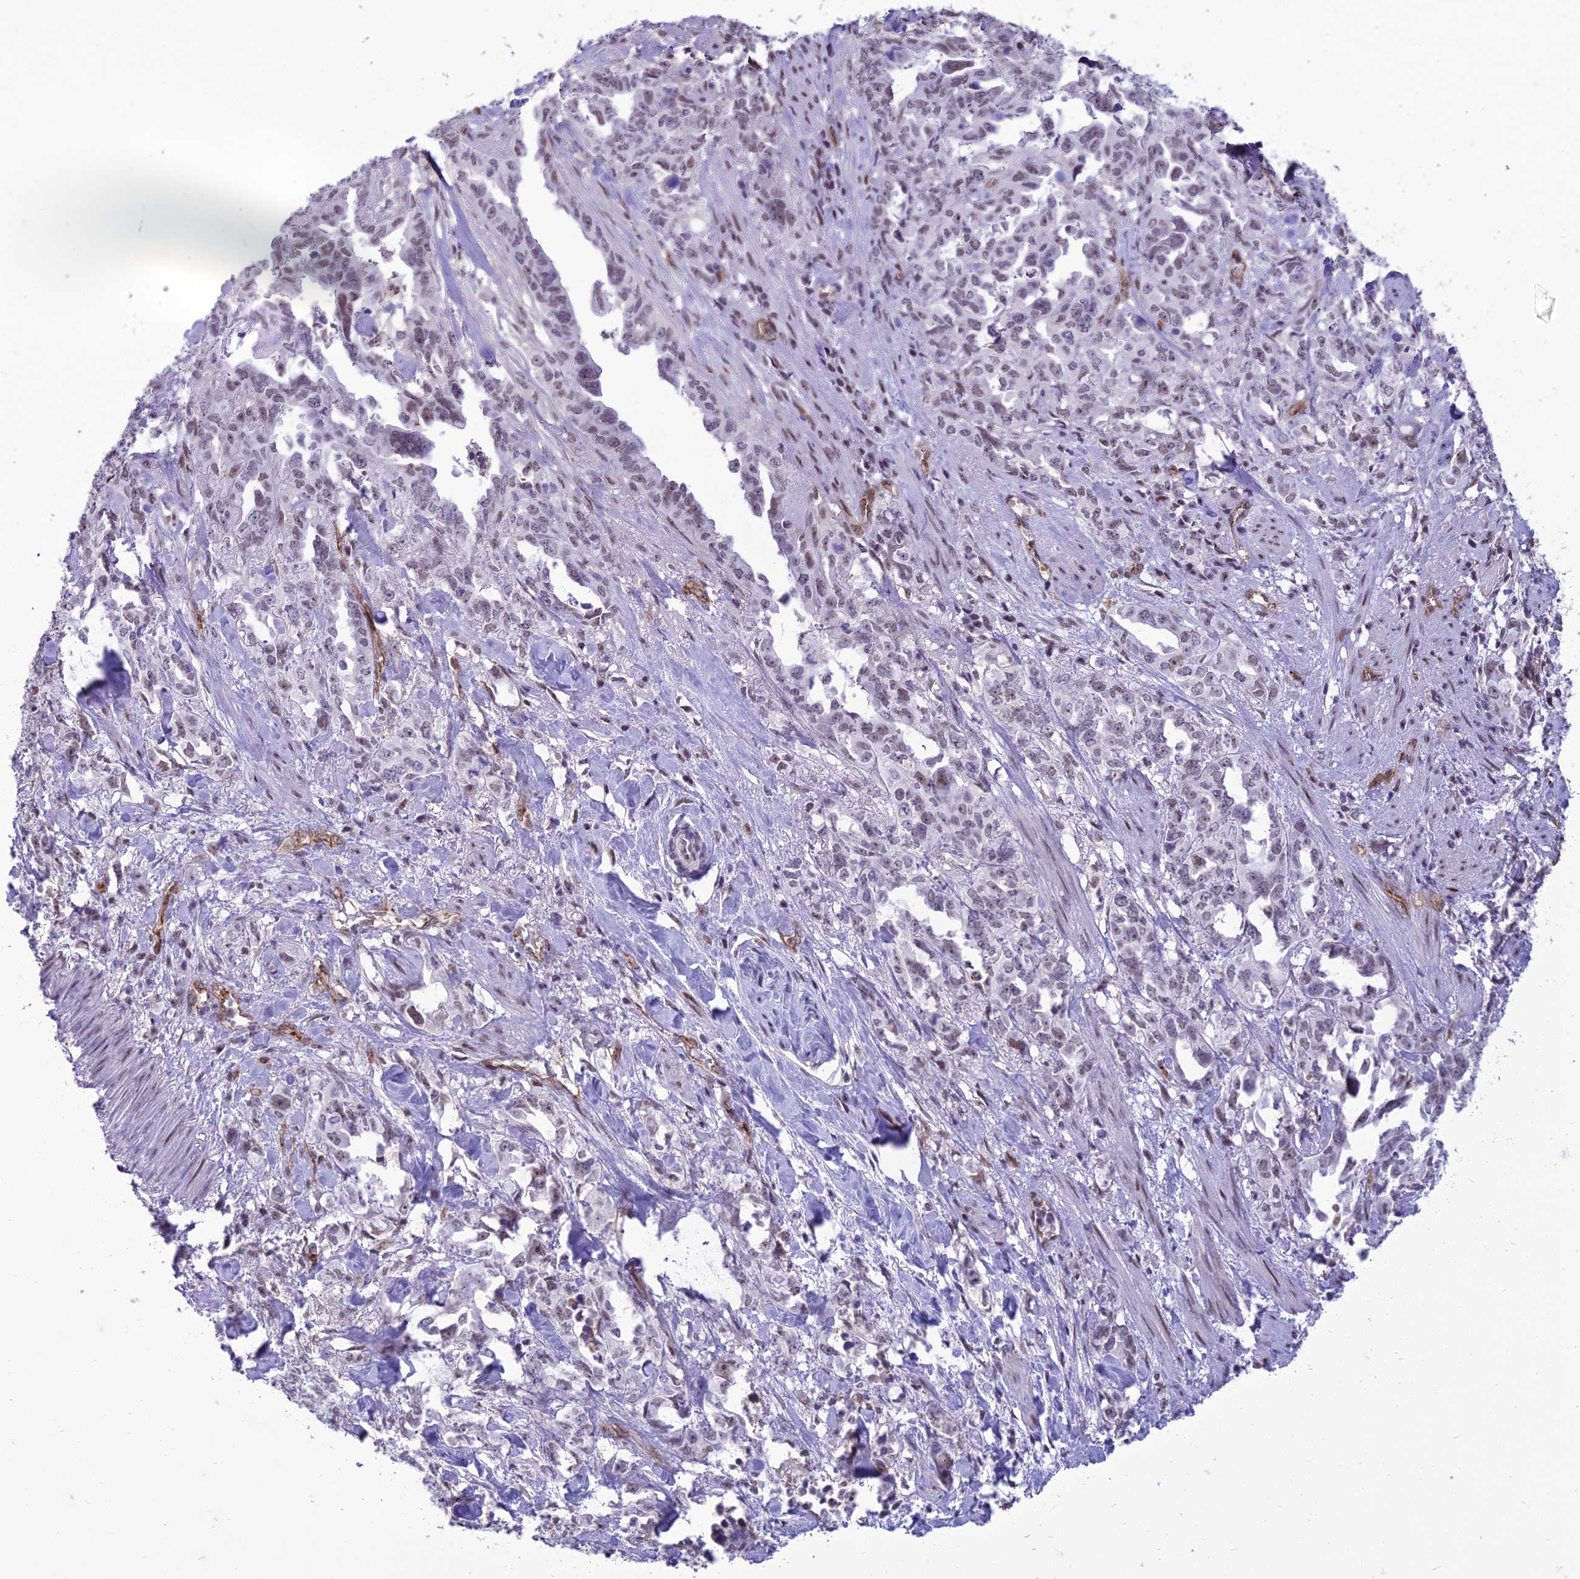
{"staining": {"intensity": "weak", "quantity": "25%-75%", "location": "nuclear"}, "tissue": "endometrial cancer", "cell_type": "Tumor cells", "image_type": "cancer", "snomed": [{"axis": "morphology", "description": "Adenocarcinoma, NOS"}, {"axis": "topography", "description": "Endometrium"}], "caption": "Immunohistochemical staining of endometrial cancer (adenocarcinoma) displays low levels of weak nuclear expression in about 25%-75% of tumor cells.", "gene": "RANBP3", "patient": {"sex": "female", "age": 65}}